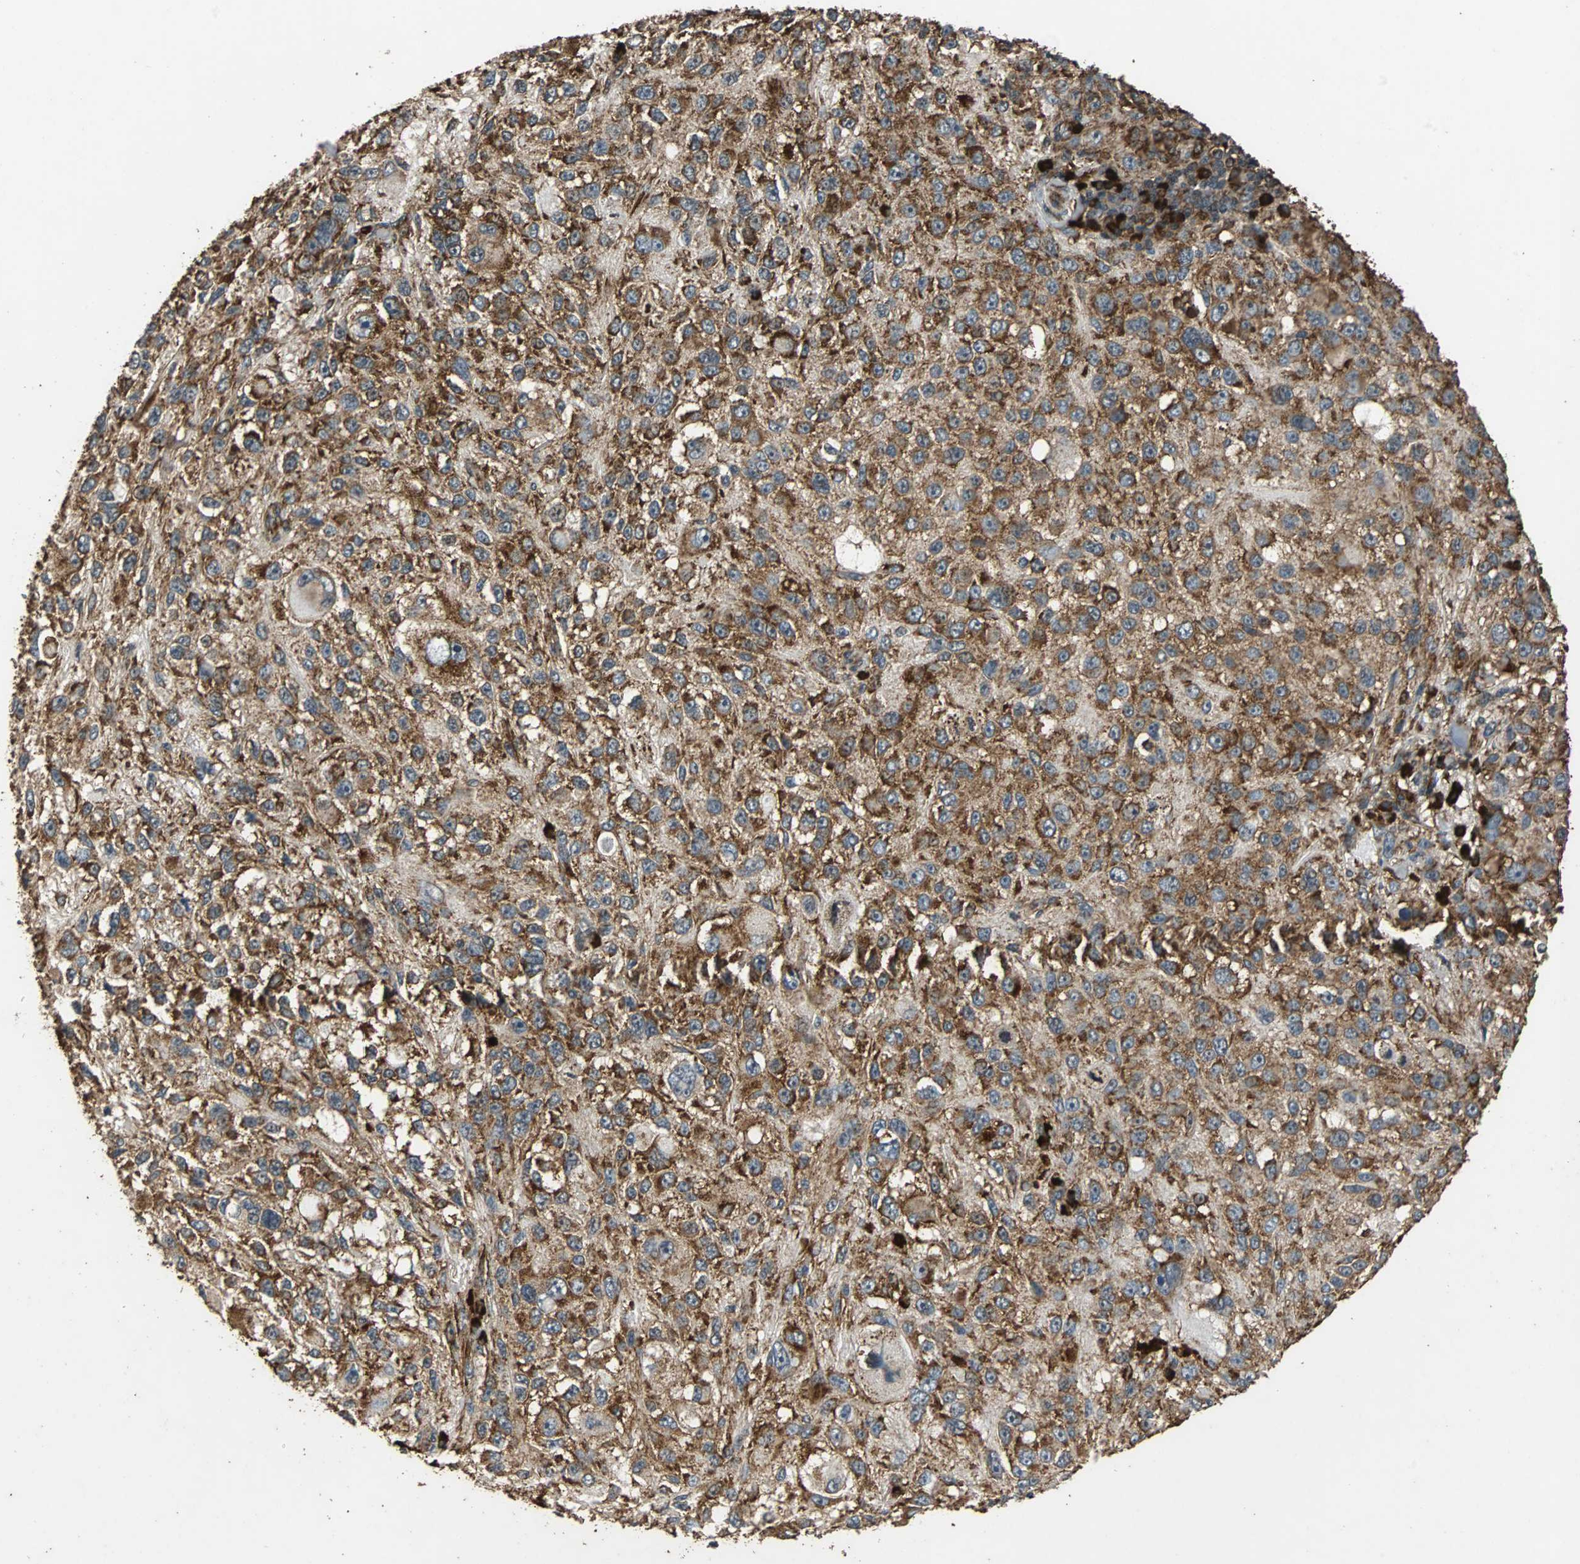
{"staining": {"intensity": "strong", "quantity": ">75%", "location": "cytoplasmic/membranous"}, "tissue": "melanoma", "cell_type": "Tumor cells", "image_type": "cancer", "snomed": [{"axis": "morphology", "description": "Necrosis, NOS"}, {"axis": "morphology", "description": "Malignant melanoma, NOS"}, {"axis": "topography", "description": "Skin"}], "caption": "About >75% of tumor cells in melanoma display strong cytoplasmic/membranous protein staining as visualized by brown immunohistochemical staining.", "gene": "NAA10", "patient": {"sex": "female", "age": 87}}